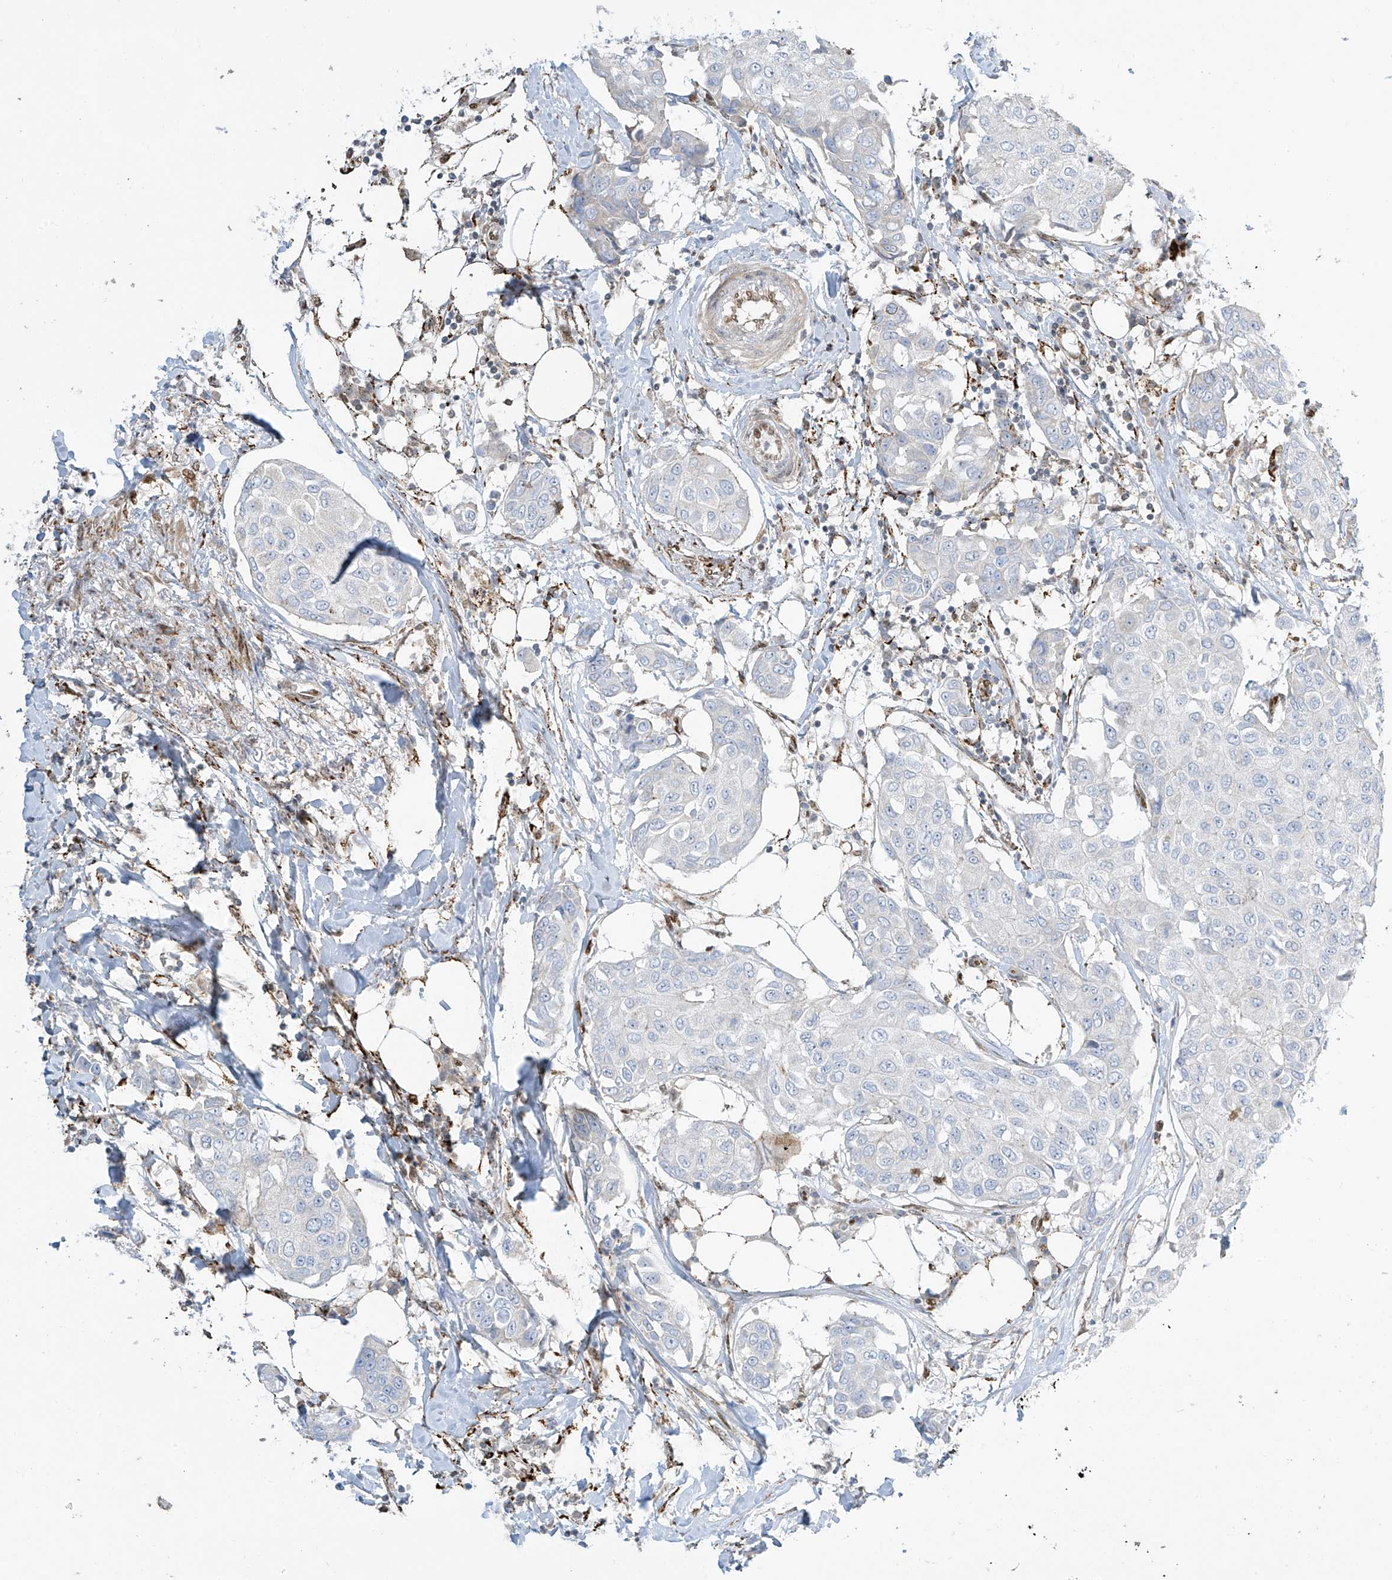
{"staining": {"intensity": "negative", "quantity": "none", "location": "none"}, "tissue": "breast cancer", "cell_type": "Tumor cells", "image_type": "cancer", "snomed": [{"axis": "morphology", "description": "Duct carcinoma"}, {"axis": "topography", "description": "Breast"}], "caption": "Breast cancer stained for a protein using IHC displays no expression tumor cells.", "gene": "PM20D2", "patient": {"sex": "female", "age": 80}}